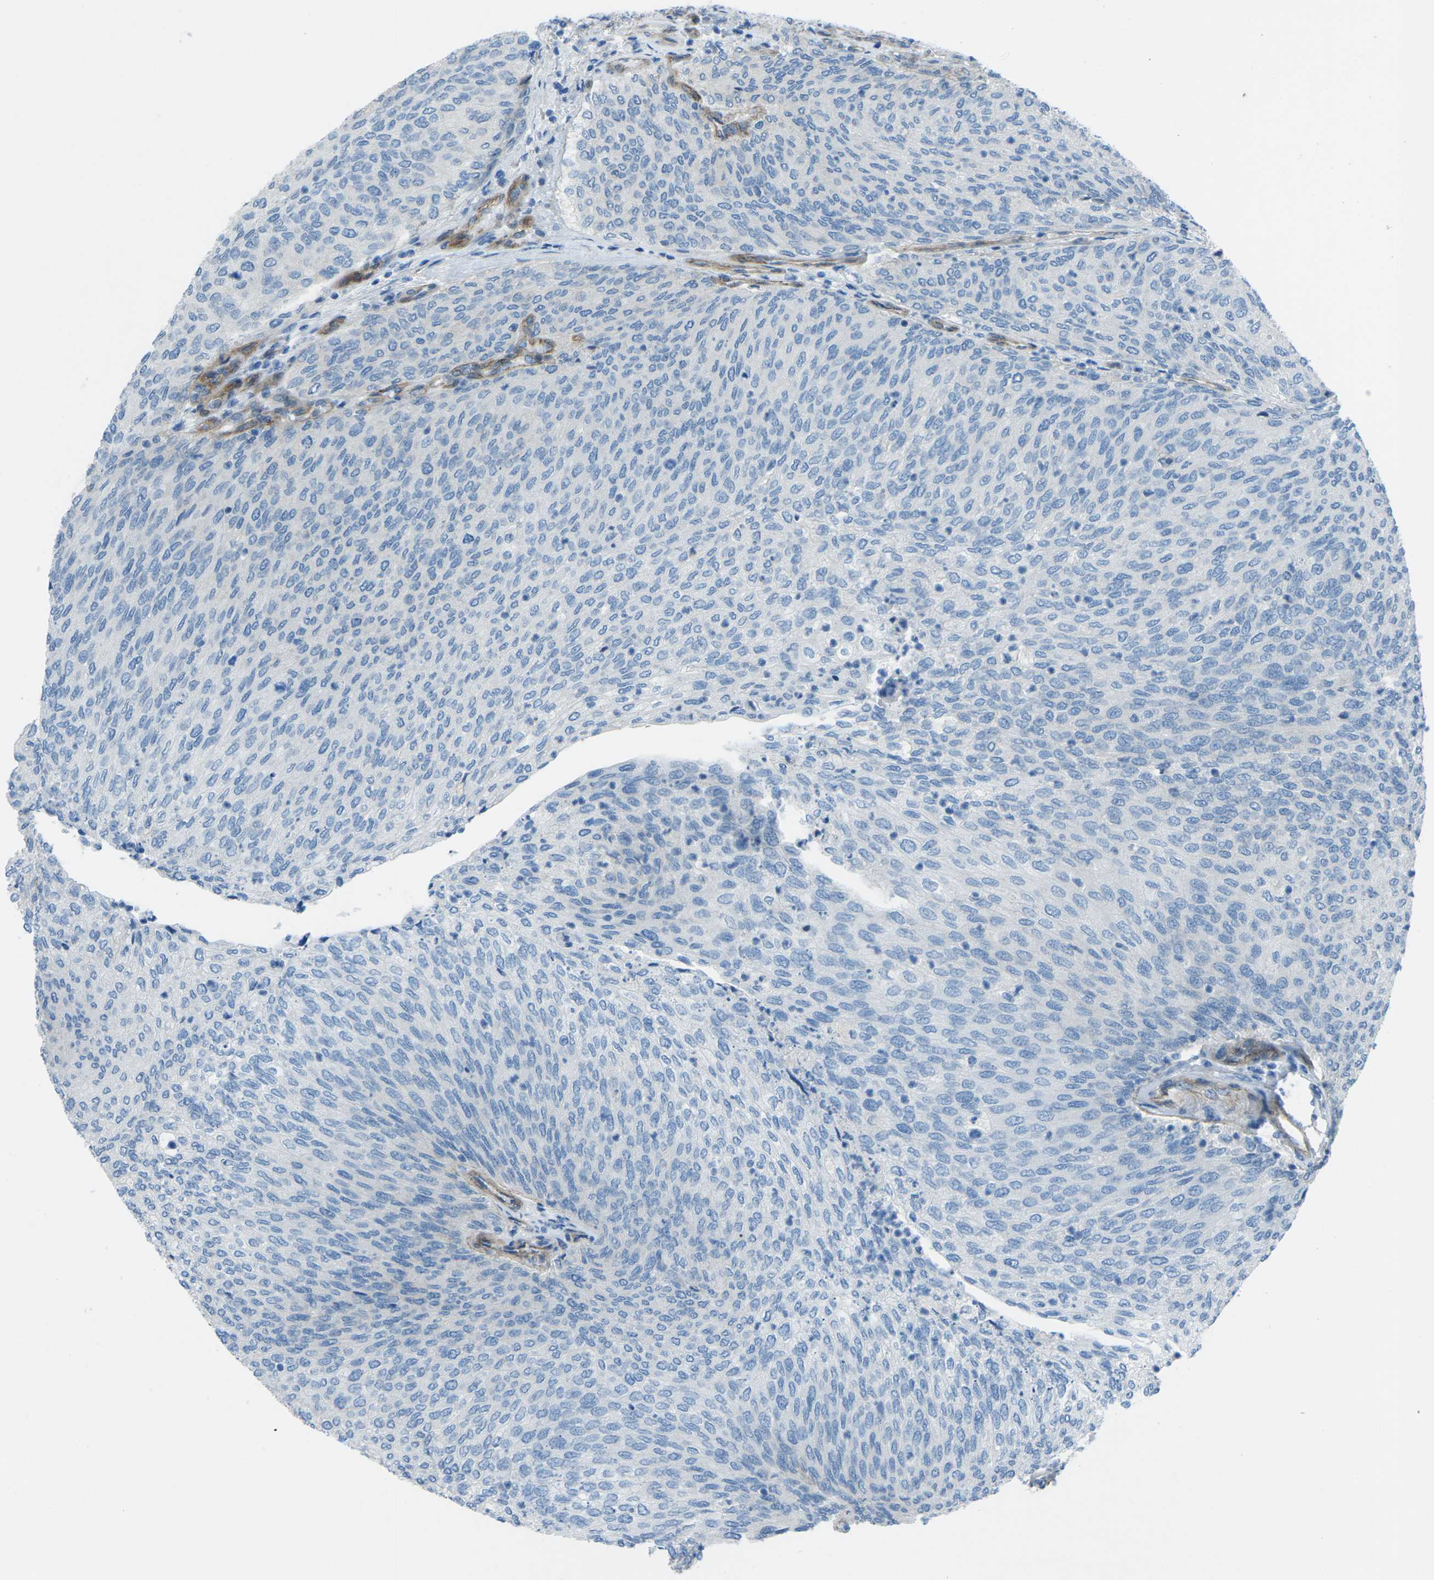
{"staining": {"intensity": "negative", "quantity": "none", "location": "none"}, "tissue": "urothelial cancer", "cell_type": "Tumor cells", "image_type": "cancer", "snomed": [{"axis": "morphology", "description": "Urothelial carcinoma, Low grade"}, {"axis": "topography", "description": "Urinary bladder"}], "caption": "The image displays no staining of tumor cells in urothelial carcinoma (low-grade).", "gene": "UTRN", "patient": {"sex": "female", "age": 79}}